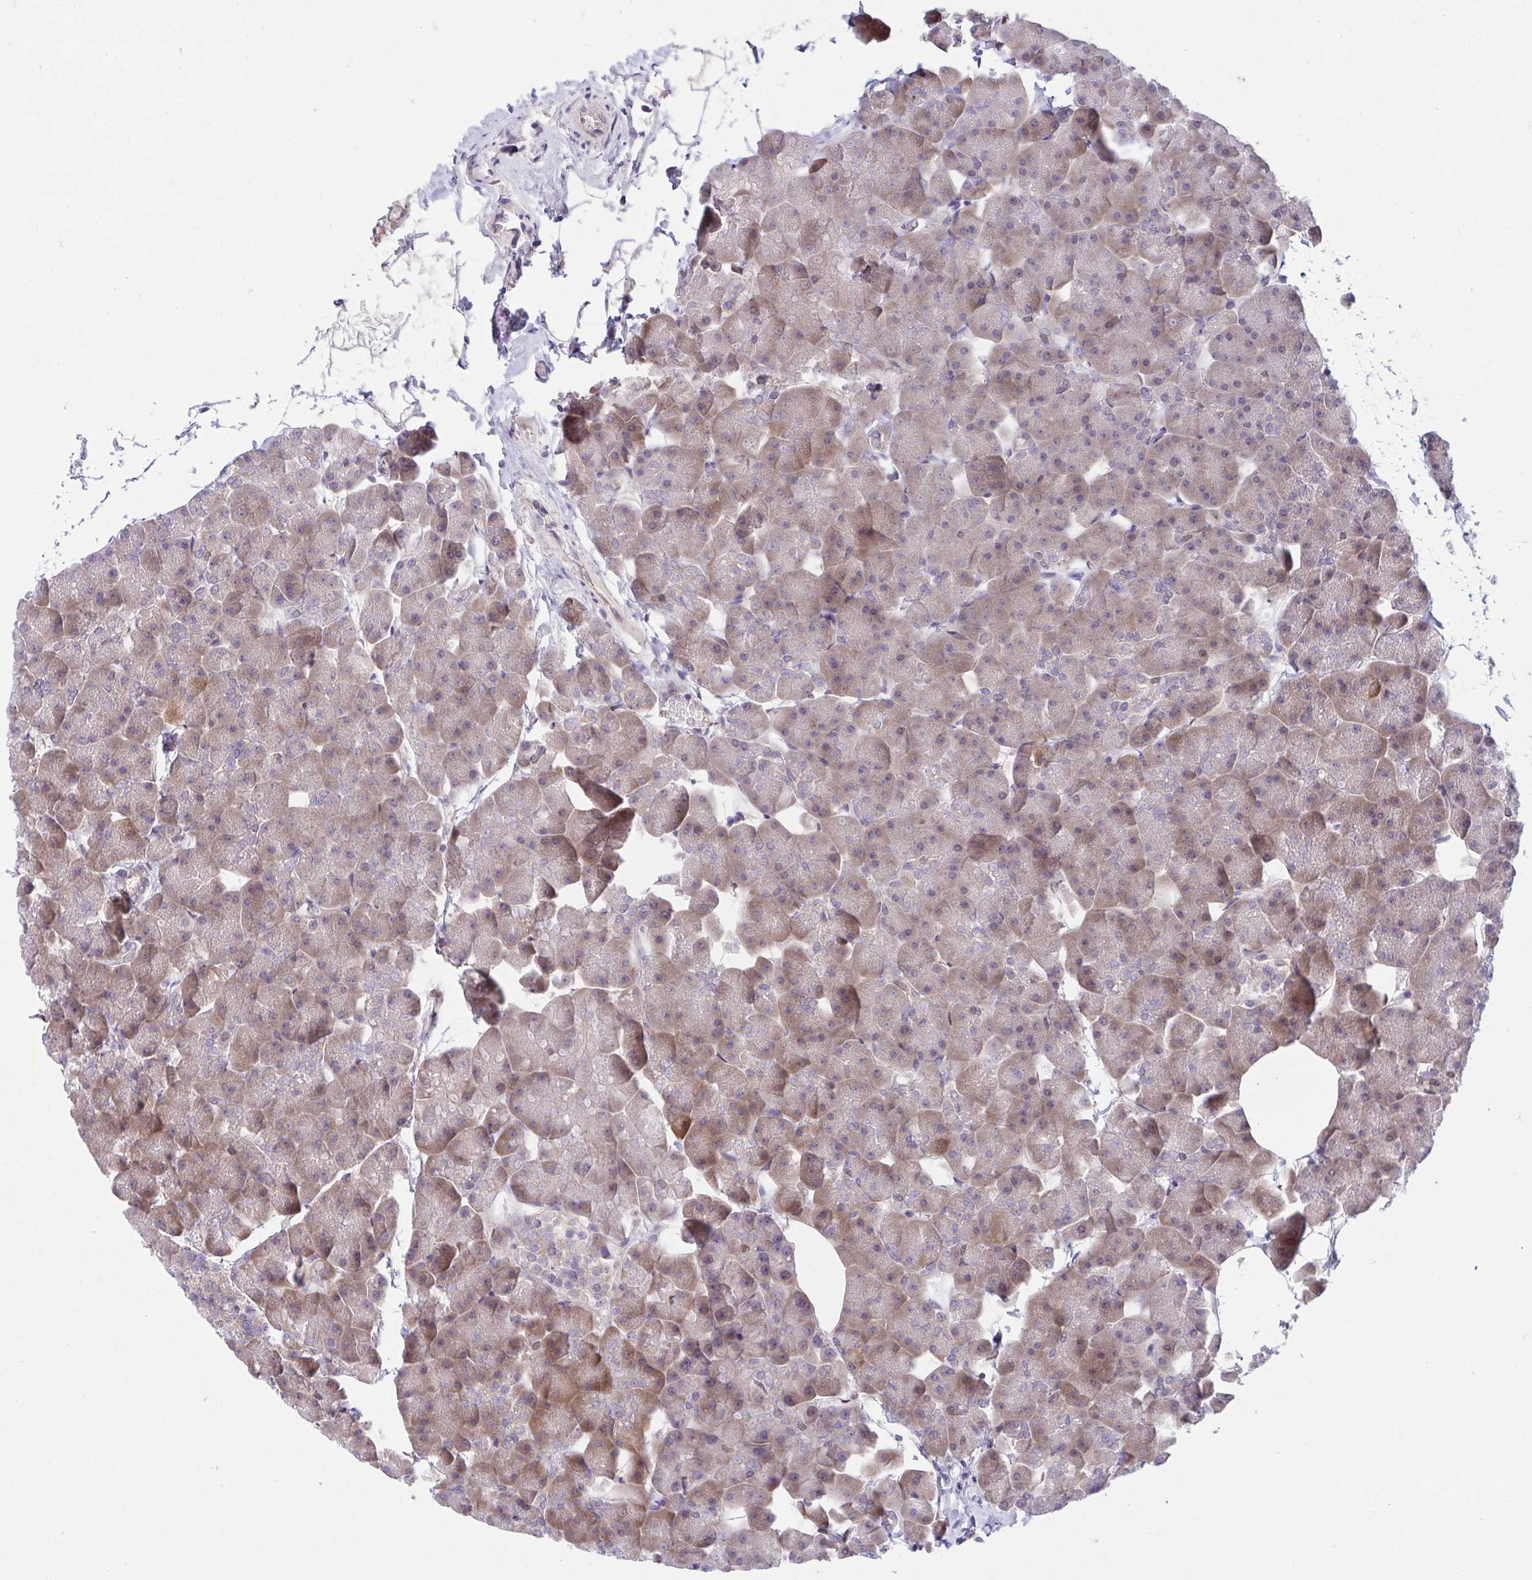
{"staining": {"intensity": "moderate", "quantity": "25%-75%", "location": "cytoplasmic/membranous,nuclear"}, "tissue": "pancreas", "cell_type": "Exocrine glandular cells", "image_type": "normal", "snomed": [{"axis": "morphology", "description": "Normal tissue, NOS"}, {"axis": "topography", "description": "Pancreas"}], "caption": "IHC image of normal human pancreas stained for a protein (brown), which shows medium levels of moderate cytoplasmic/membranous,nuclear expression in about 25%-75% of exocrine glandular cells.", "gene": "C9orf64", "patient": {"sex": "male", "age": 35}}